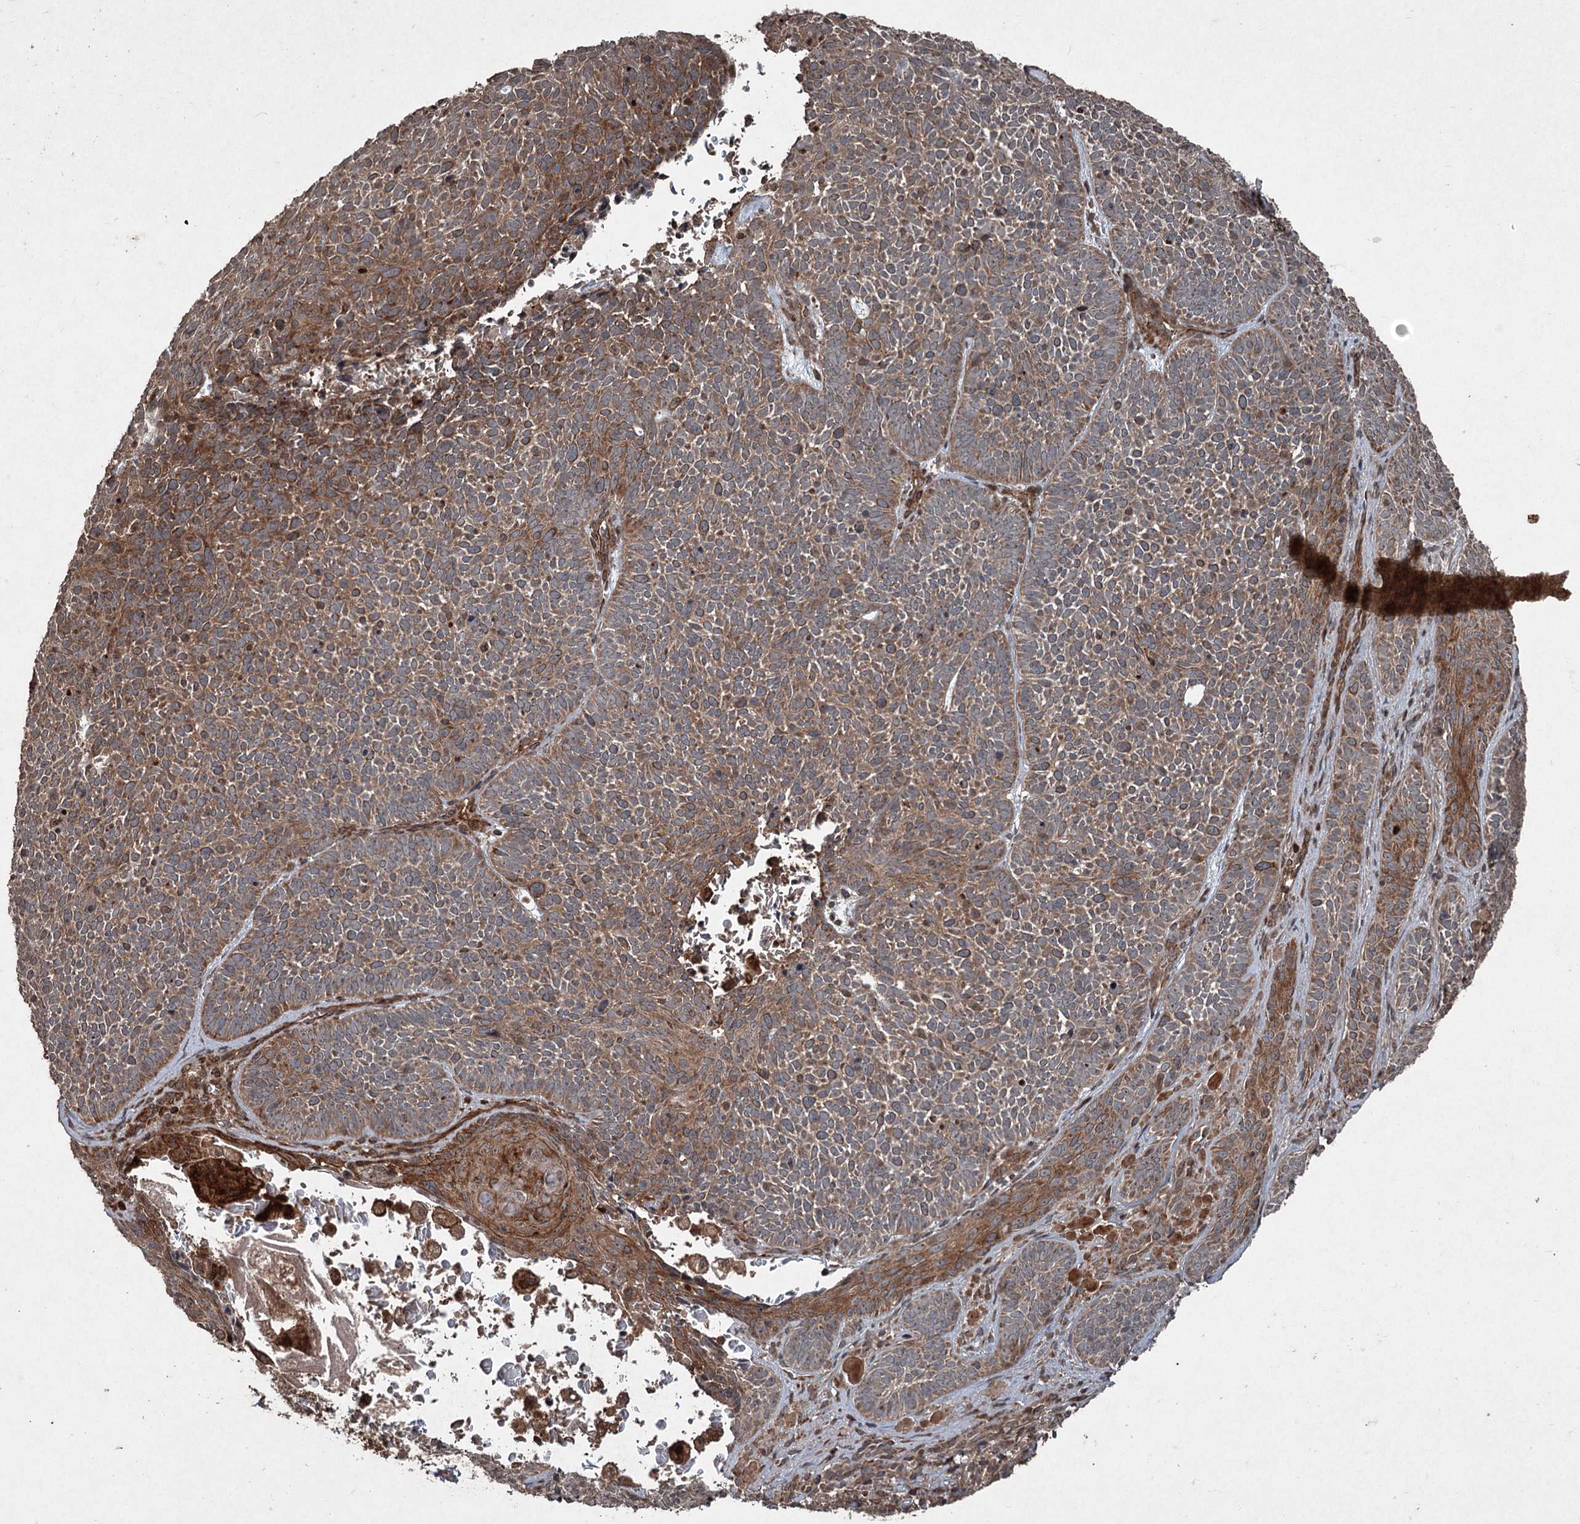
{"staining": {"intensity": "moderate", "quantity": ">75%", "location": "cytoplasmic/membranous"}, "tissue": "skin cancer", "cell_type": "Tumor cells", "image_type": "cancer", "snomed": [{"axis": "morphology", "description": "Basal cell carcinoma"}, {"axis": "topography", "description": "Skin"}], "caption": "IHC staining of skin cancer (basal cell carcinoma), which displays medium levels of moderate cytoplasmic/membranous expression in about >75% of tumor cells indicating moderate cytoplasmic/membranous protein expression. The staining was performed using DAB (brown) for protein detection and nuclei were counterstained in hematoxylin (blue).", "gene": "ALAS1", "patient": {"sex": "male", "age": 85}}